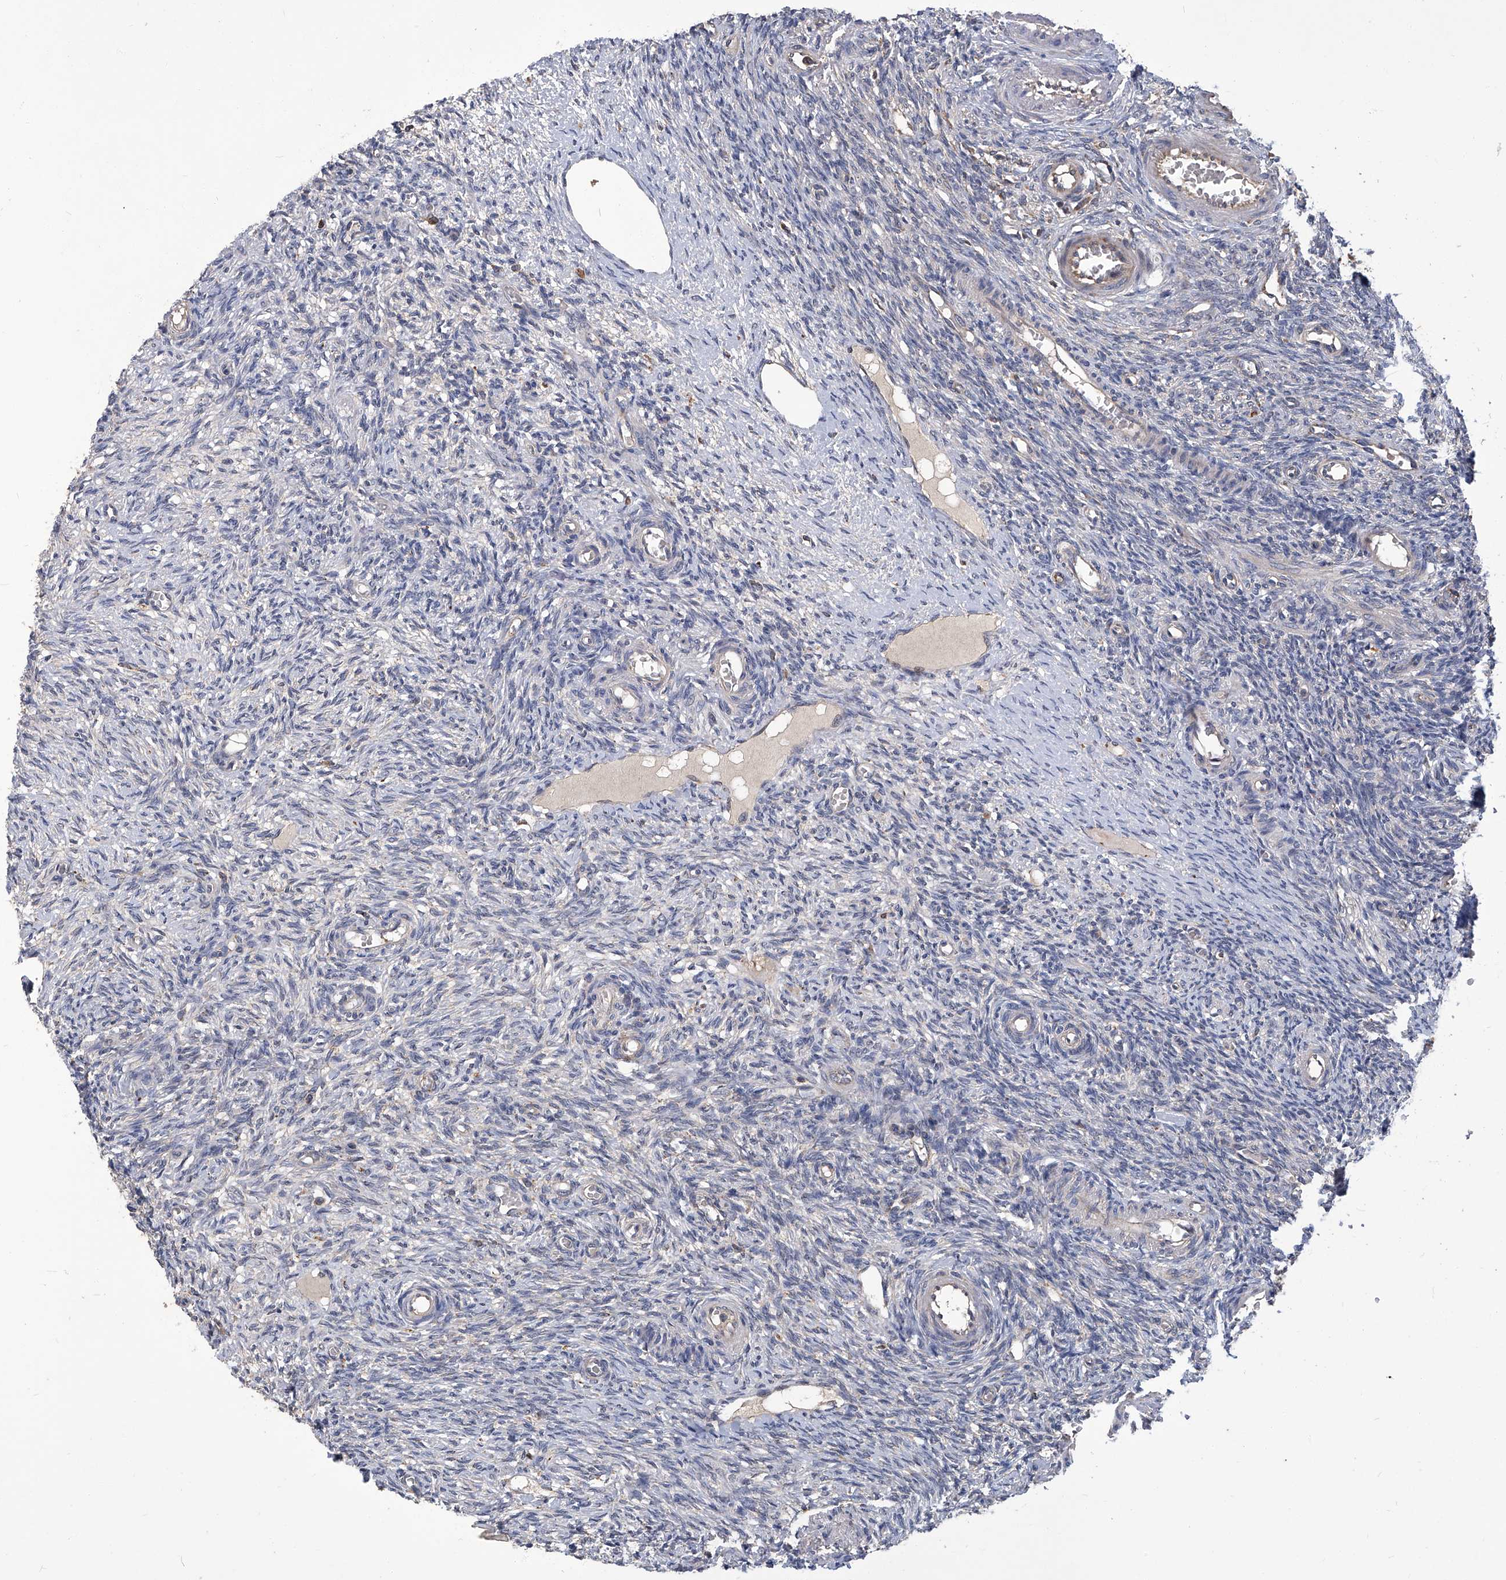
{"staining": {"intensity": "moderate", "quantity": "<25%", "location": "cytoplasmic/membranous"}, "tissue": "ovary", "cell_type": "Ovarian stroma cells", "image_type": "normal", "snomed": [{"axis": "morphology", "description": "Normal tissue, NOS"}, {"axis": "topography", "description": "Ovary"}], "caption": "This is an image of immunohistochemistry (IHC) staining of unremarkable ovary, which shows moderate positivity in the cytoplasmic/membranous of ovarian stroma cells.", "gene": "TNFRSF13B", "patient": {"sex": "female", "age": 27}}